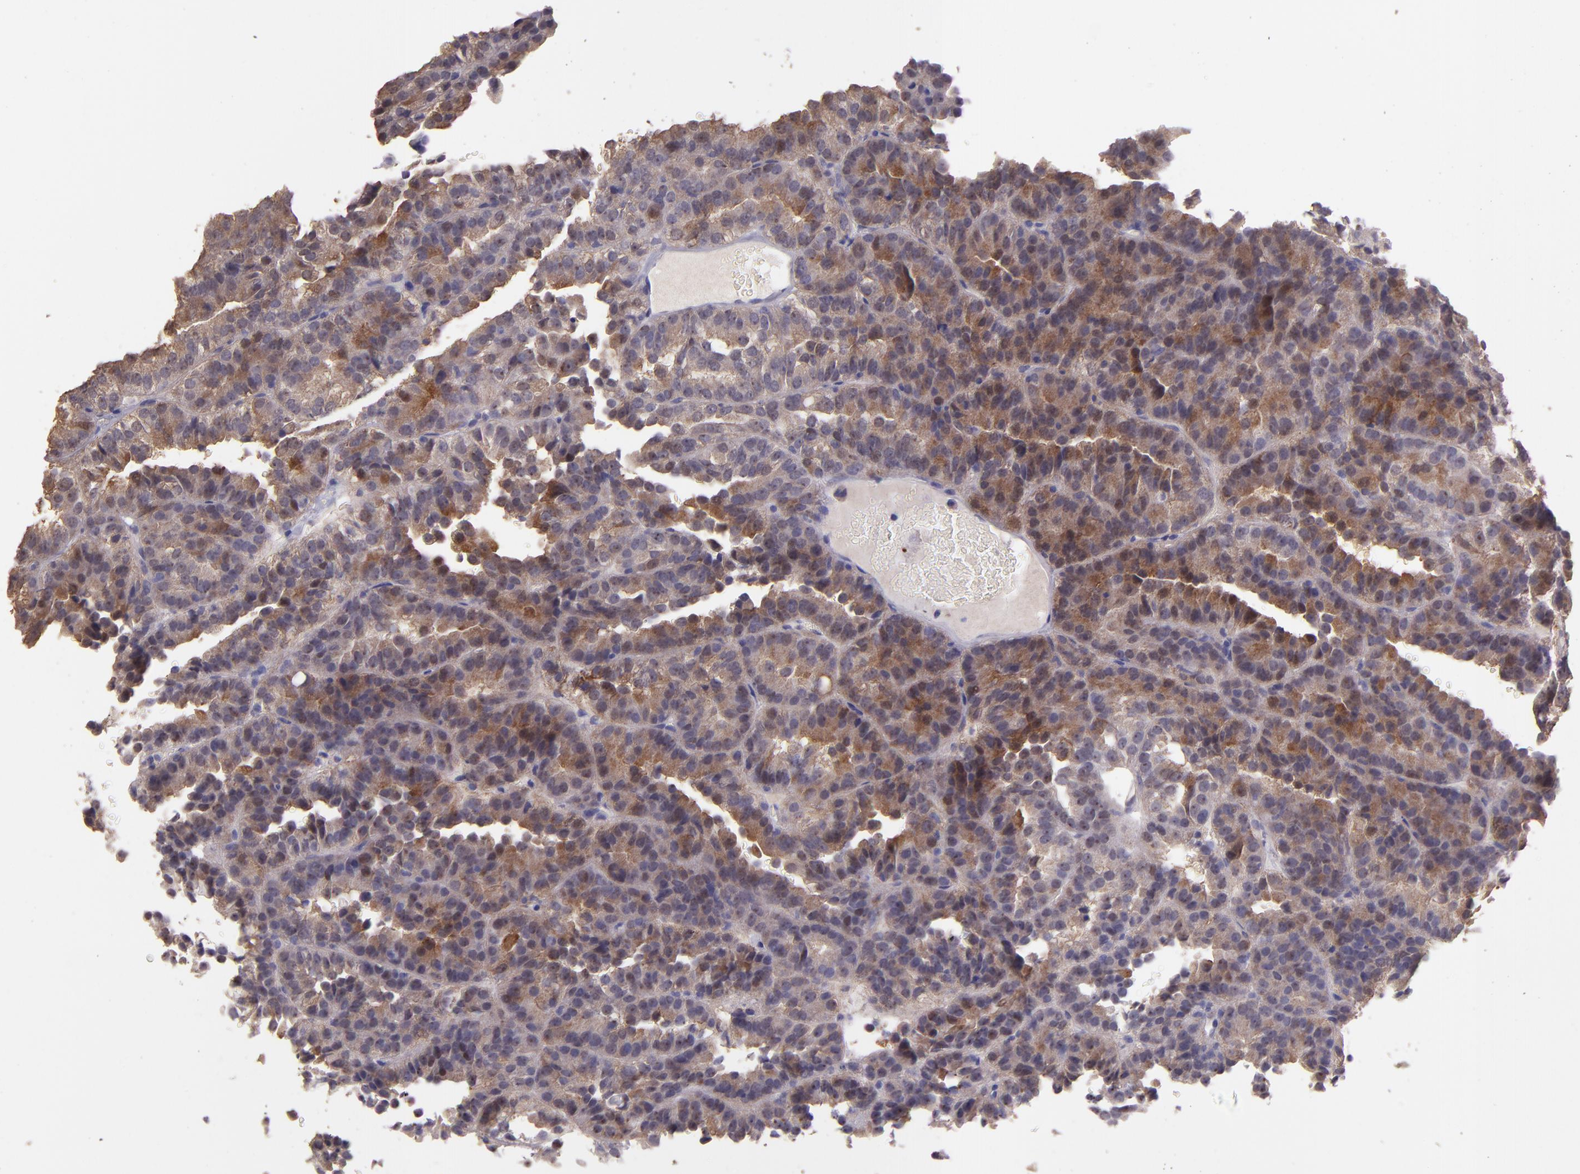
{"staining": {"intensity": "moderate", "quantity": ">75%", "location": "cytoplasmic/membranous"}, "tissue": "renal cancer", "cell_type": "Tumor cells", "image_type": "cancer", "snomed": [{"axis": "morphology", "description": "Adenocarcinoma, NOS"}, {"axis": "topography", "description": "Kidney"}], "caption": "High-power microscopy captured an immunohistochemistry (IHC) micrograph of renal cancer (adenocarcinoma), revealing moderate cytoplasmic/membranous expression in approximately >75% of tumor cells.", "gene": "PAPPA", "patient": {"sex": "male", "age": 46}}